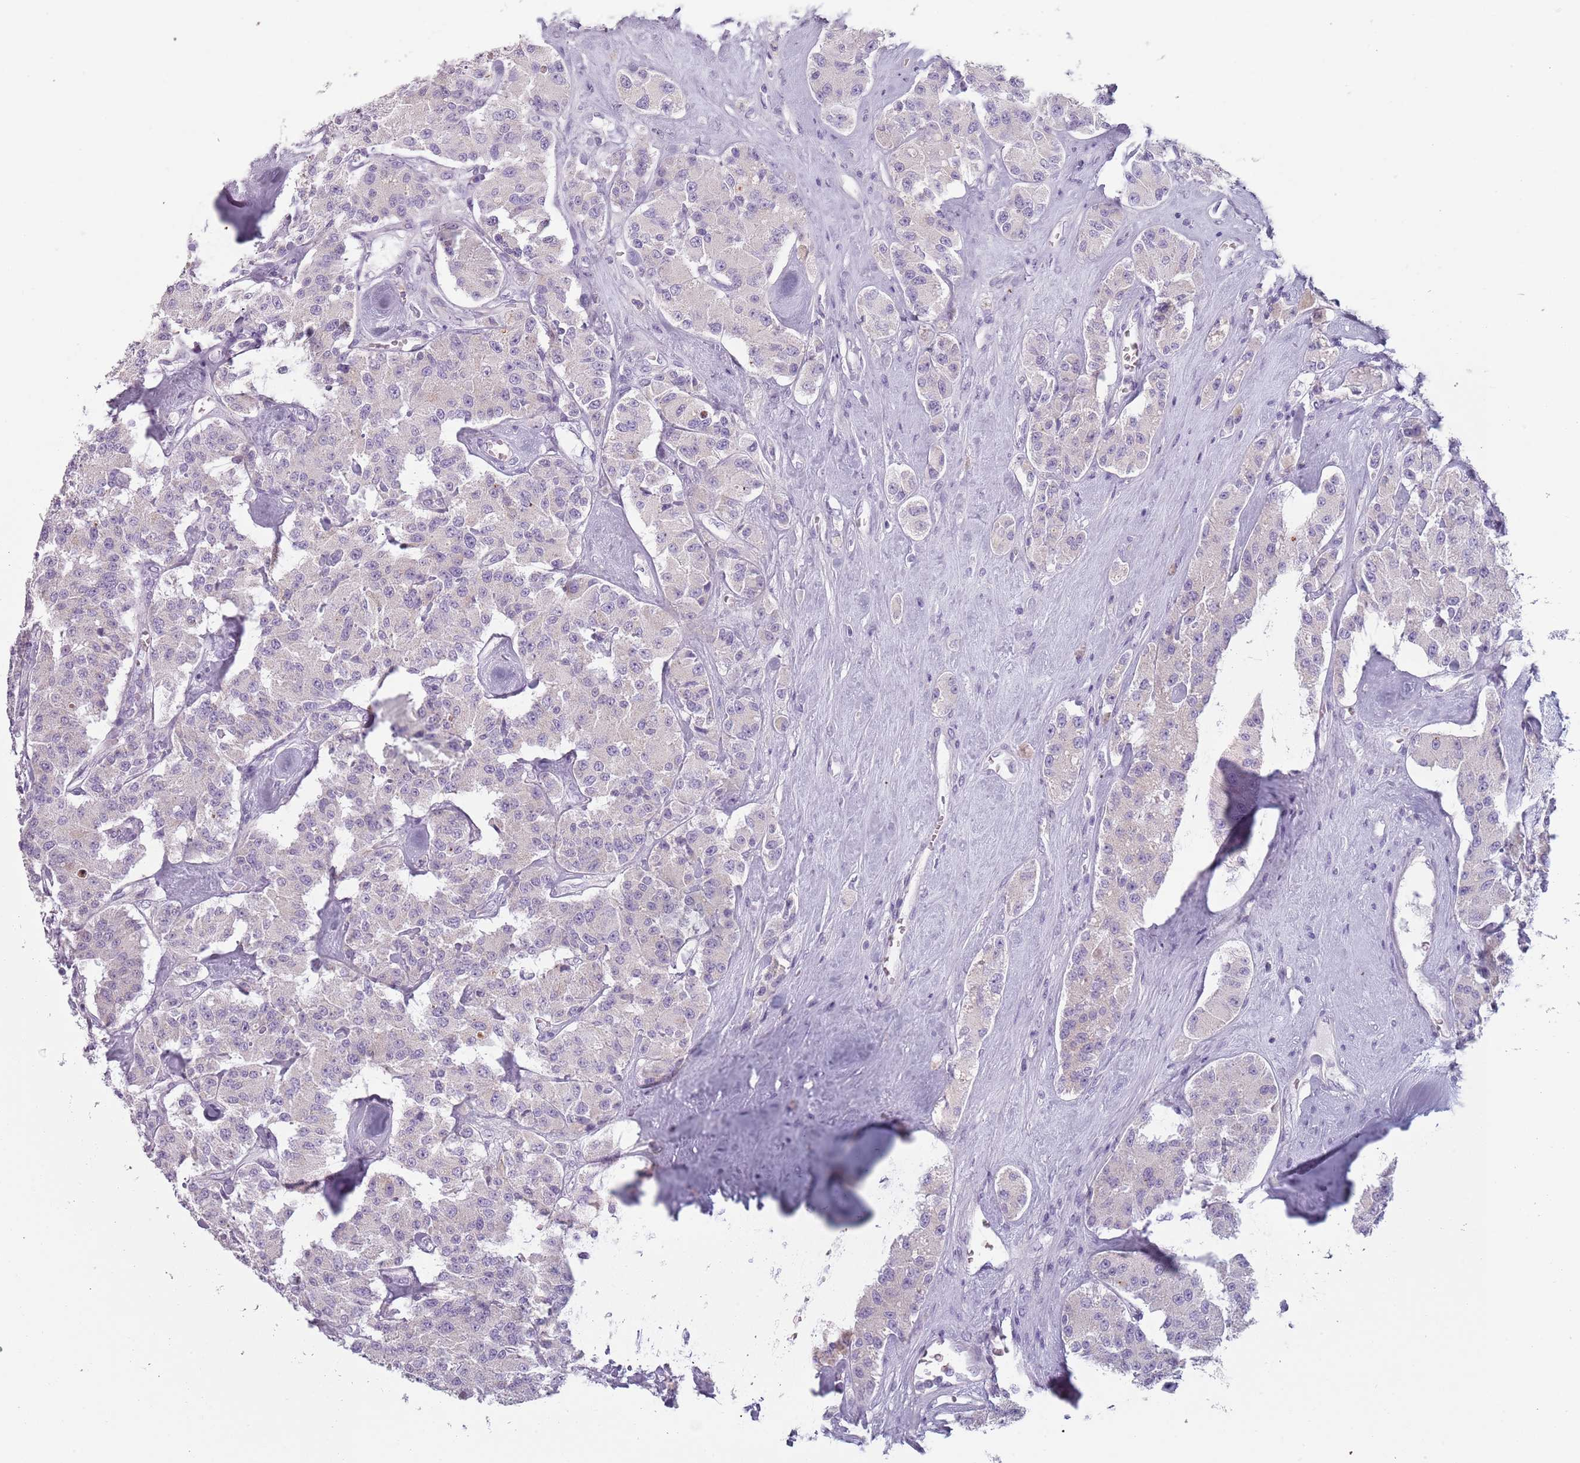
{"staining": {"intensity": "negative", "quantity": "none", "location": "none"}, "tissue": "carcinoid", "cell_type": "Tumor cells", "image_type": "cancer", "snomed": [{"axis": "morphology", "description": "Carcinoid, malignant, NOS"}, {"axis": "topography", "description": "Pancreas"}], "caption": "DAB (3,3'-diaminobenzidine) immunohistochemical staining of human carcinoid (malignant) displays no significant positivity in tumor cells.", "gene": "MEGF8", "patient": {"sex": "male", "age": 41}}